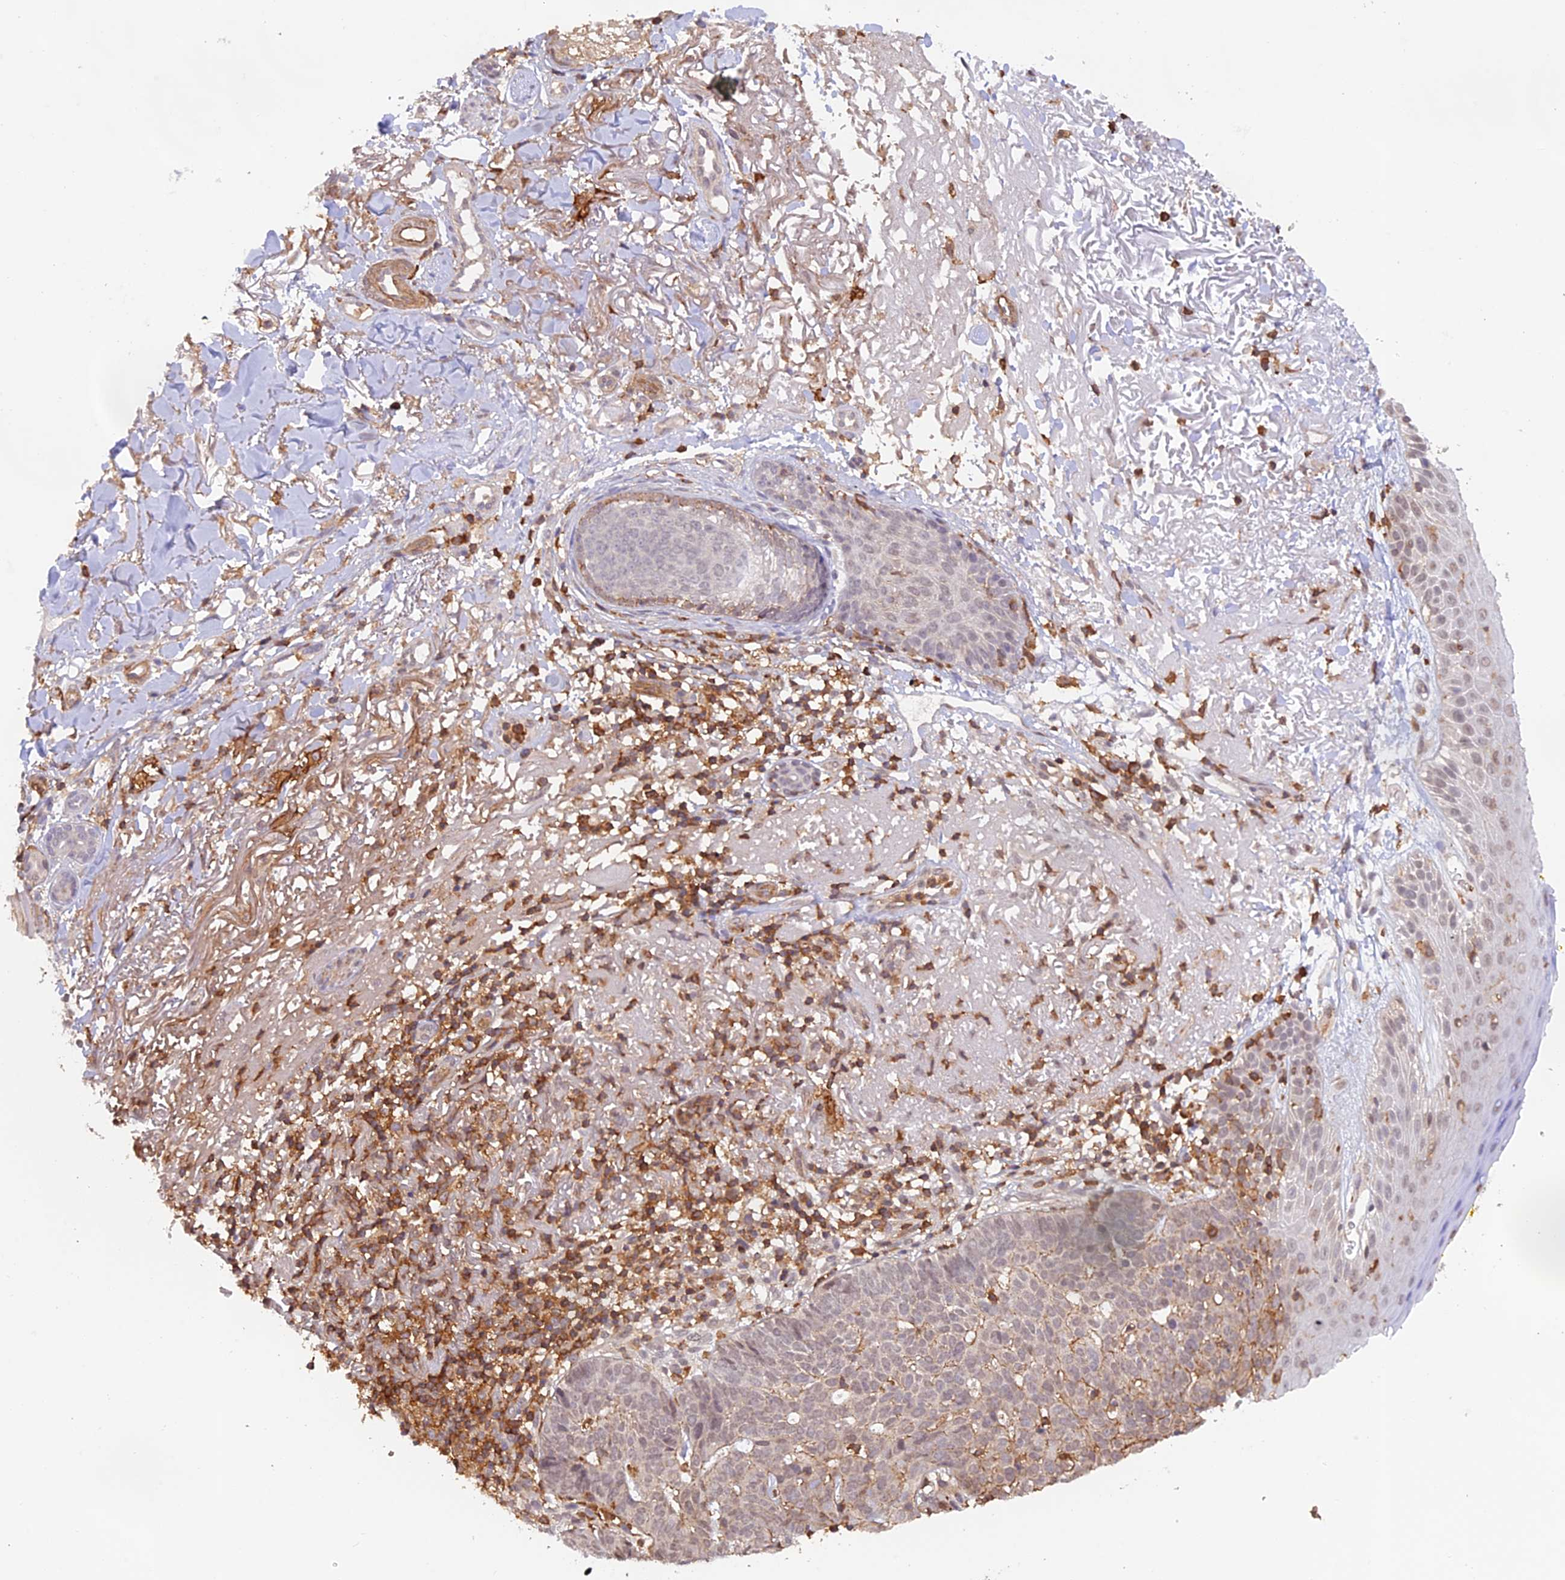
{"staining": {"intensity": "weak", "quantity": "25%-75%", "location": "nuclear"}, "tissue": "skin cancer", "cell_type": "Tumor cells", "image_type": "cancer", "snomed": [{"axis": "morphology", "description": "Basal cell carcinoma"}, {"axis": "topography", "description": "Skin"}], "caption": "This is an image of immunohistochemistry (IHC) staining of skin basal cell carcinoma, which shows weak positivity in the nuclear of tumor cells.", "gene": "DENND1C", "patient": {"sex": "female", "age": 78}}